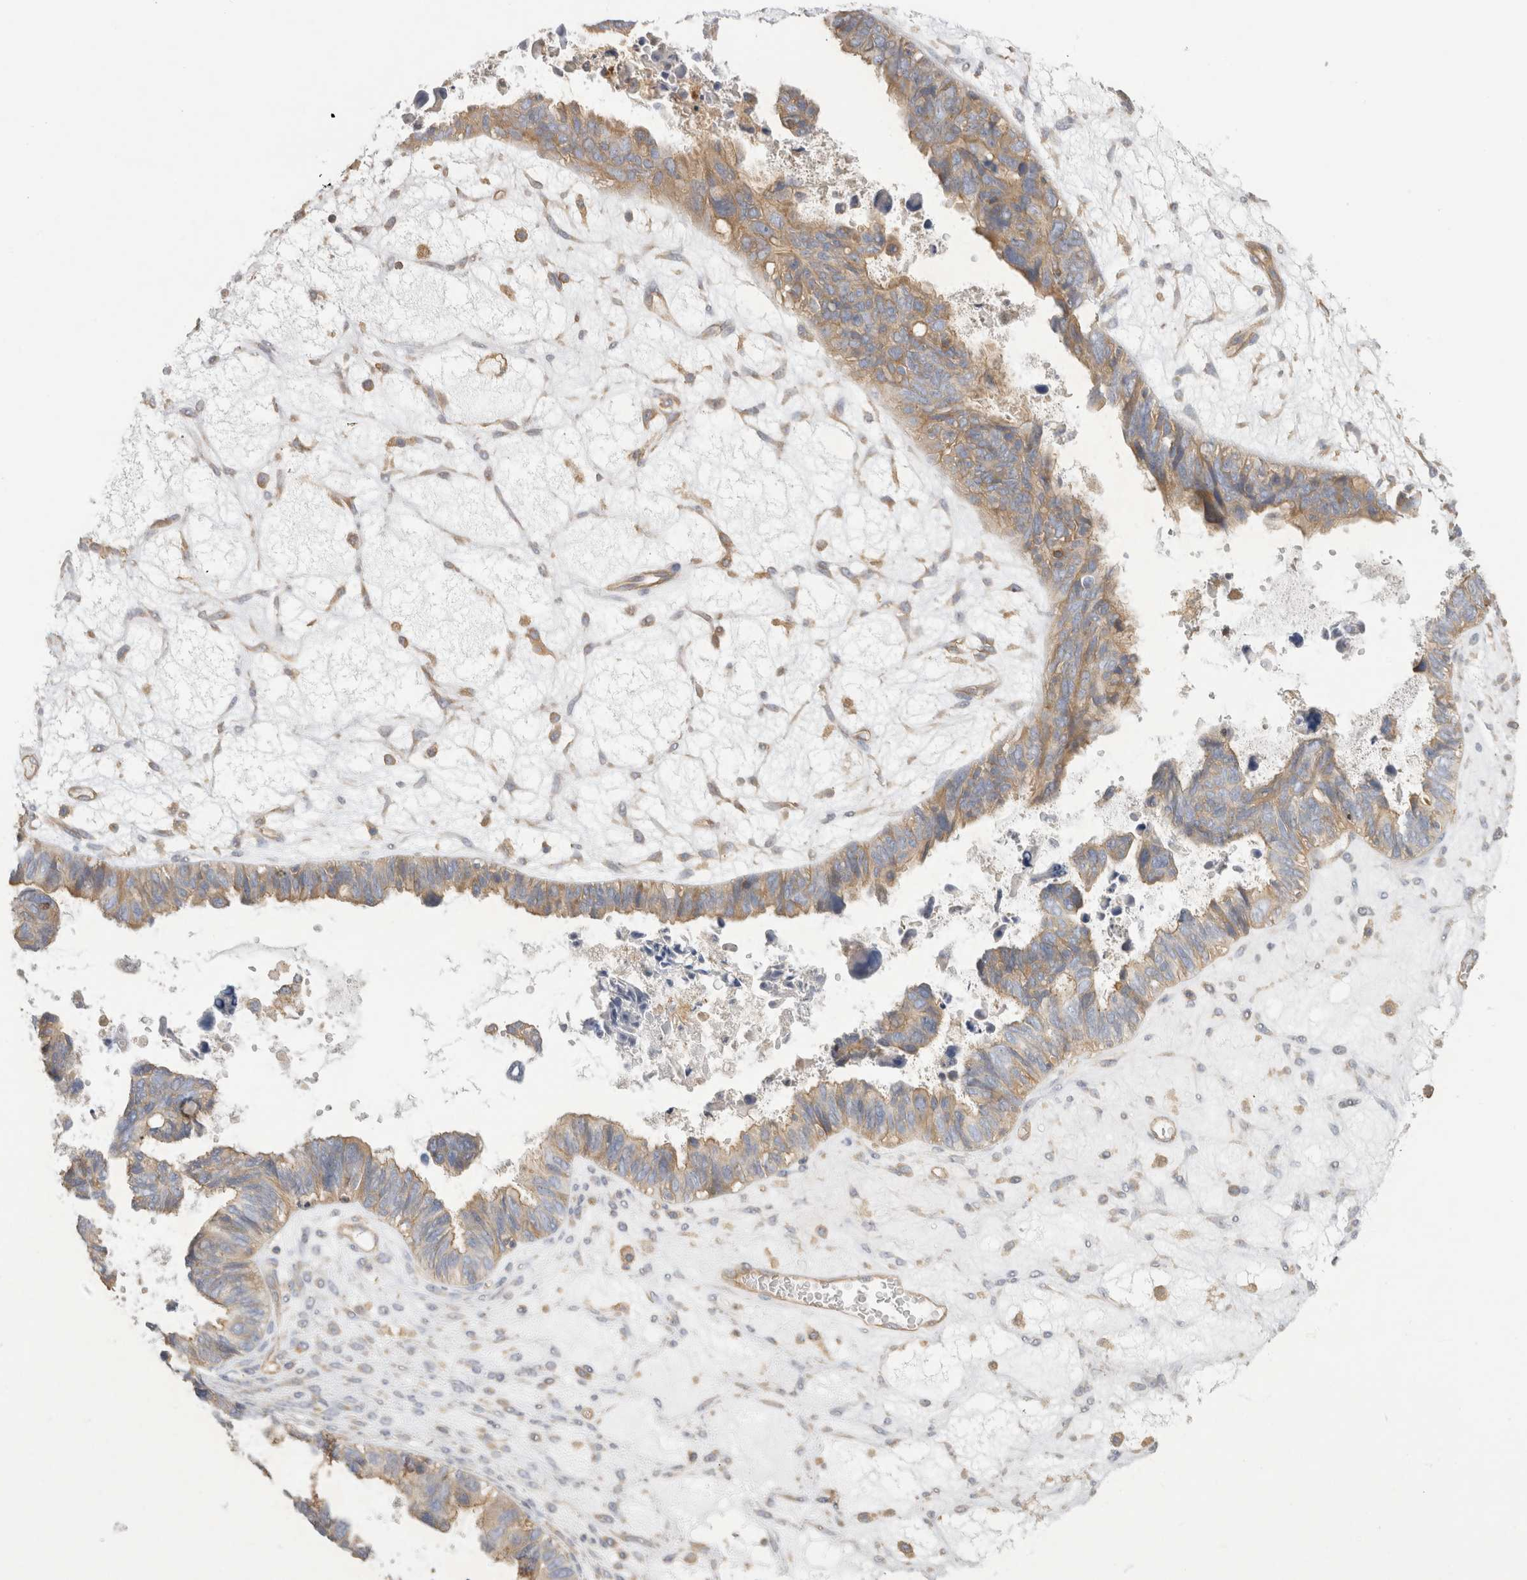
{"staining": {"intensity": "weak", "quantity": "25%-75%", "location": "cytoplasmic/membranous"}, "tissue": "ovarian cancer", "cell_type": "Tumor cells", "image_type": "cancer", "snomed": [{"axis": "morphology", "description": "Cystadenocarcinoma, serous, NOS"}, {"axis": "topography", "description": "Ovary"}], "caption": "Ovarian cancer stained with a brown dye displays weak cytoplasmic/membranous positive expression in approximately 25%-75% of tumor cells.", "gene": "CHMP6", "patient": {"sex": "female", "age": 79}}